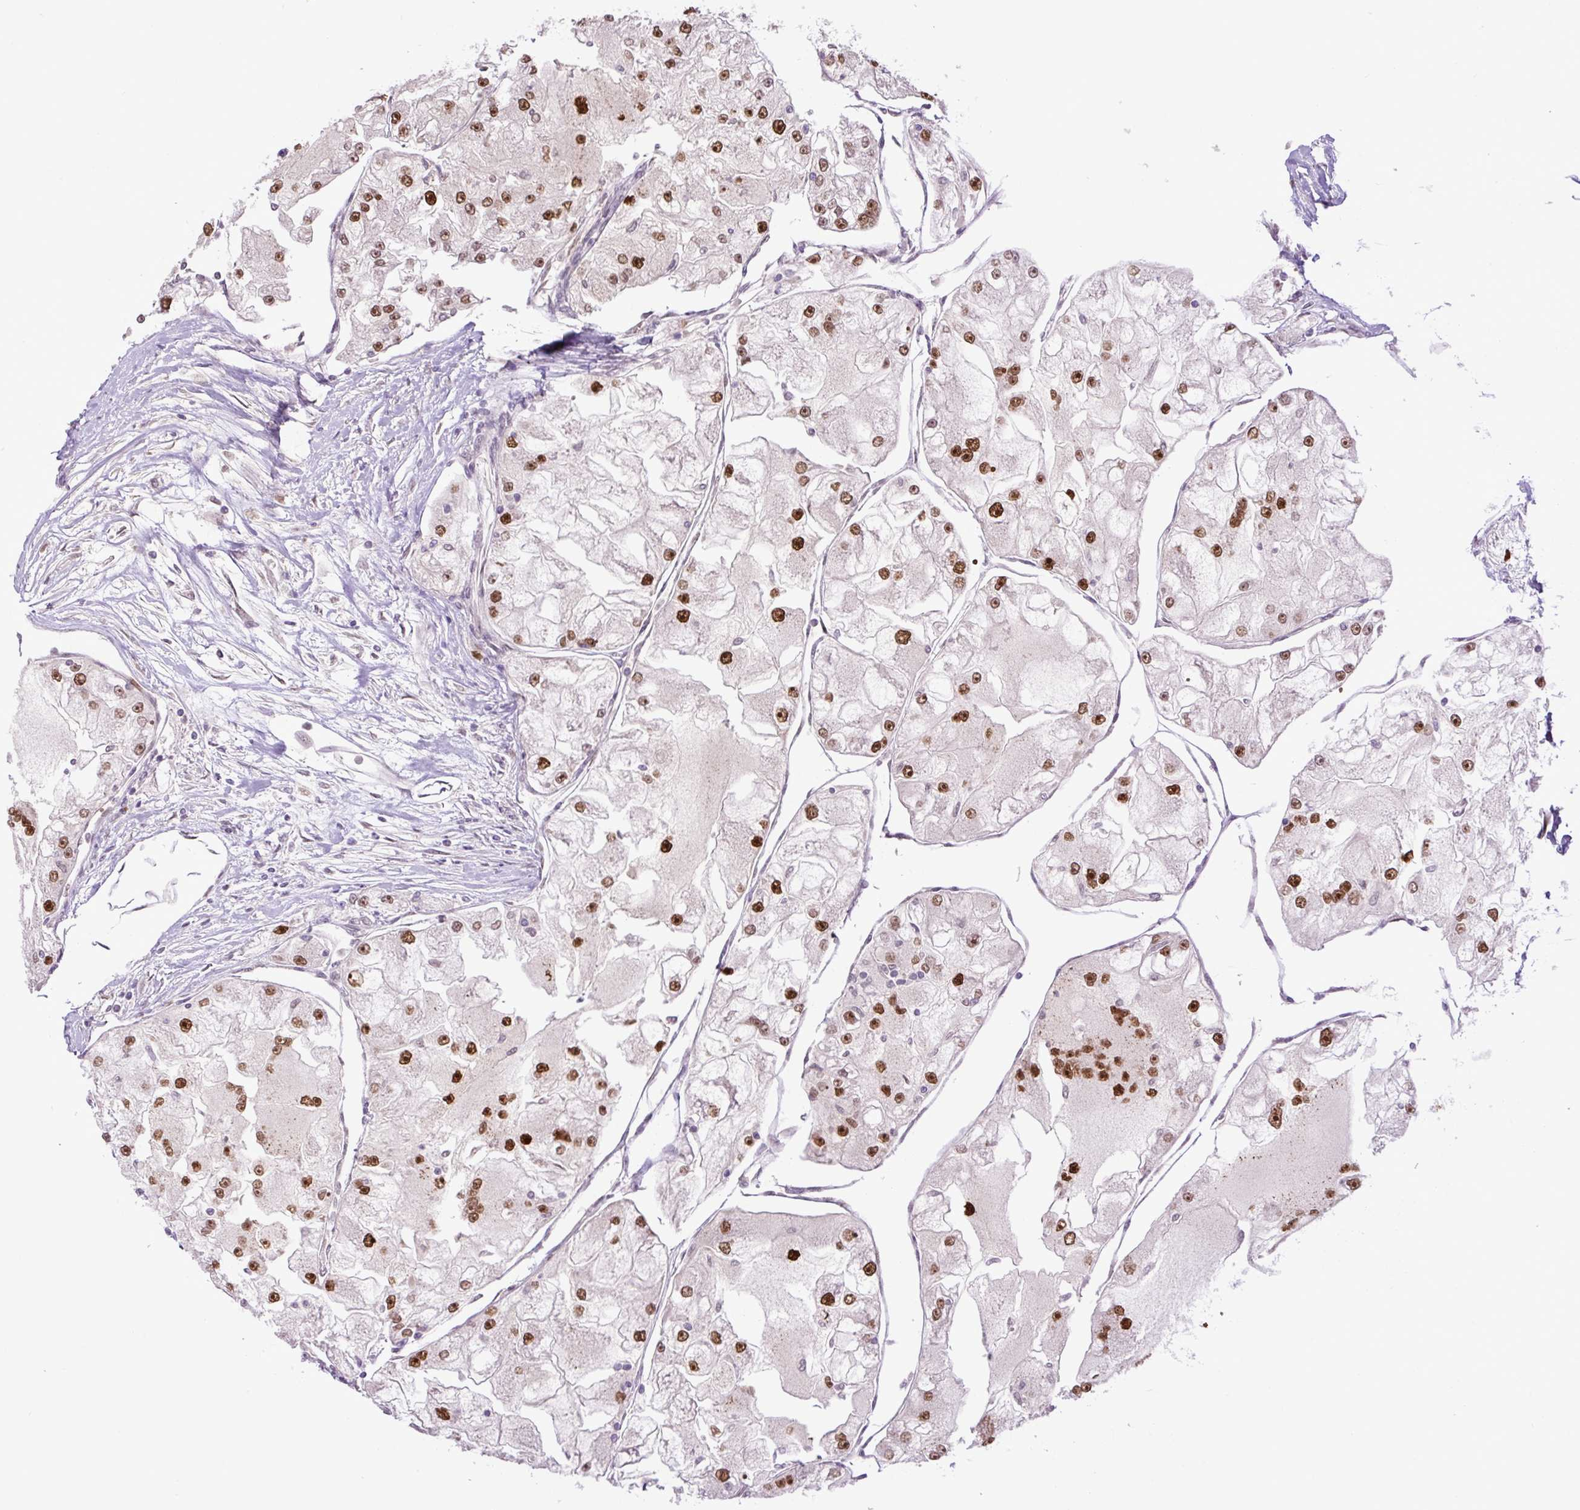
{"staining": {"intensity": "strong", "quantity": ">75%", "location": "nuclear"}, "tissue": "renal cancer", "cell_type": "Tumor cells", "image_type": "cancer", "snomed": [{"axis": "morphology", "description": "Adenocarcinoma, NOS"}, {"axis": "topography", "description": "Kidney"}], "caption": "Immunohistochemical staining of human renal adenocarcinoma displays strong nuclear protein positivity in about >75% of tumor cells. (Brightfield microscopy of DAB IHC at high magnification).", "gene": "KPNA1", "patient": {"sex": "female", "age": 72}}